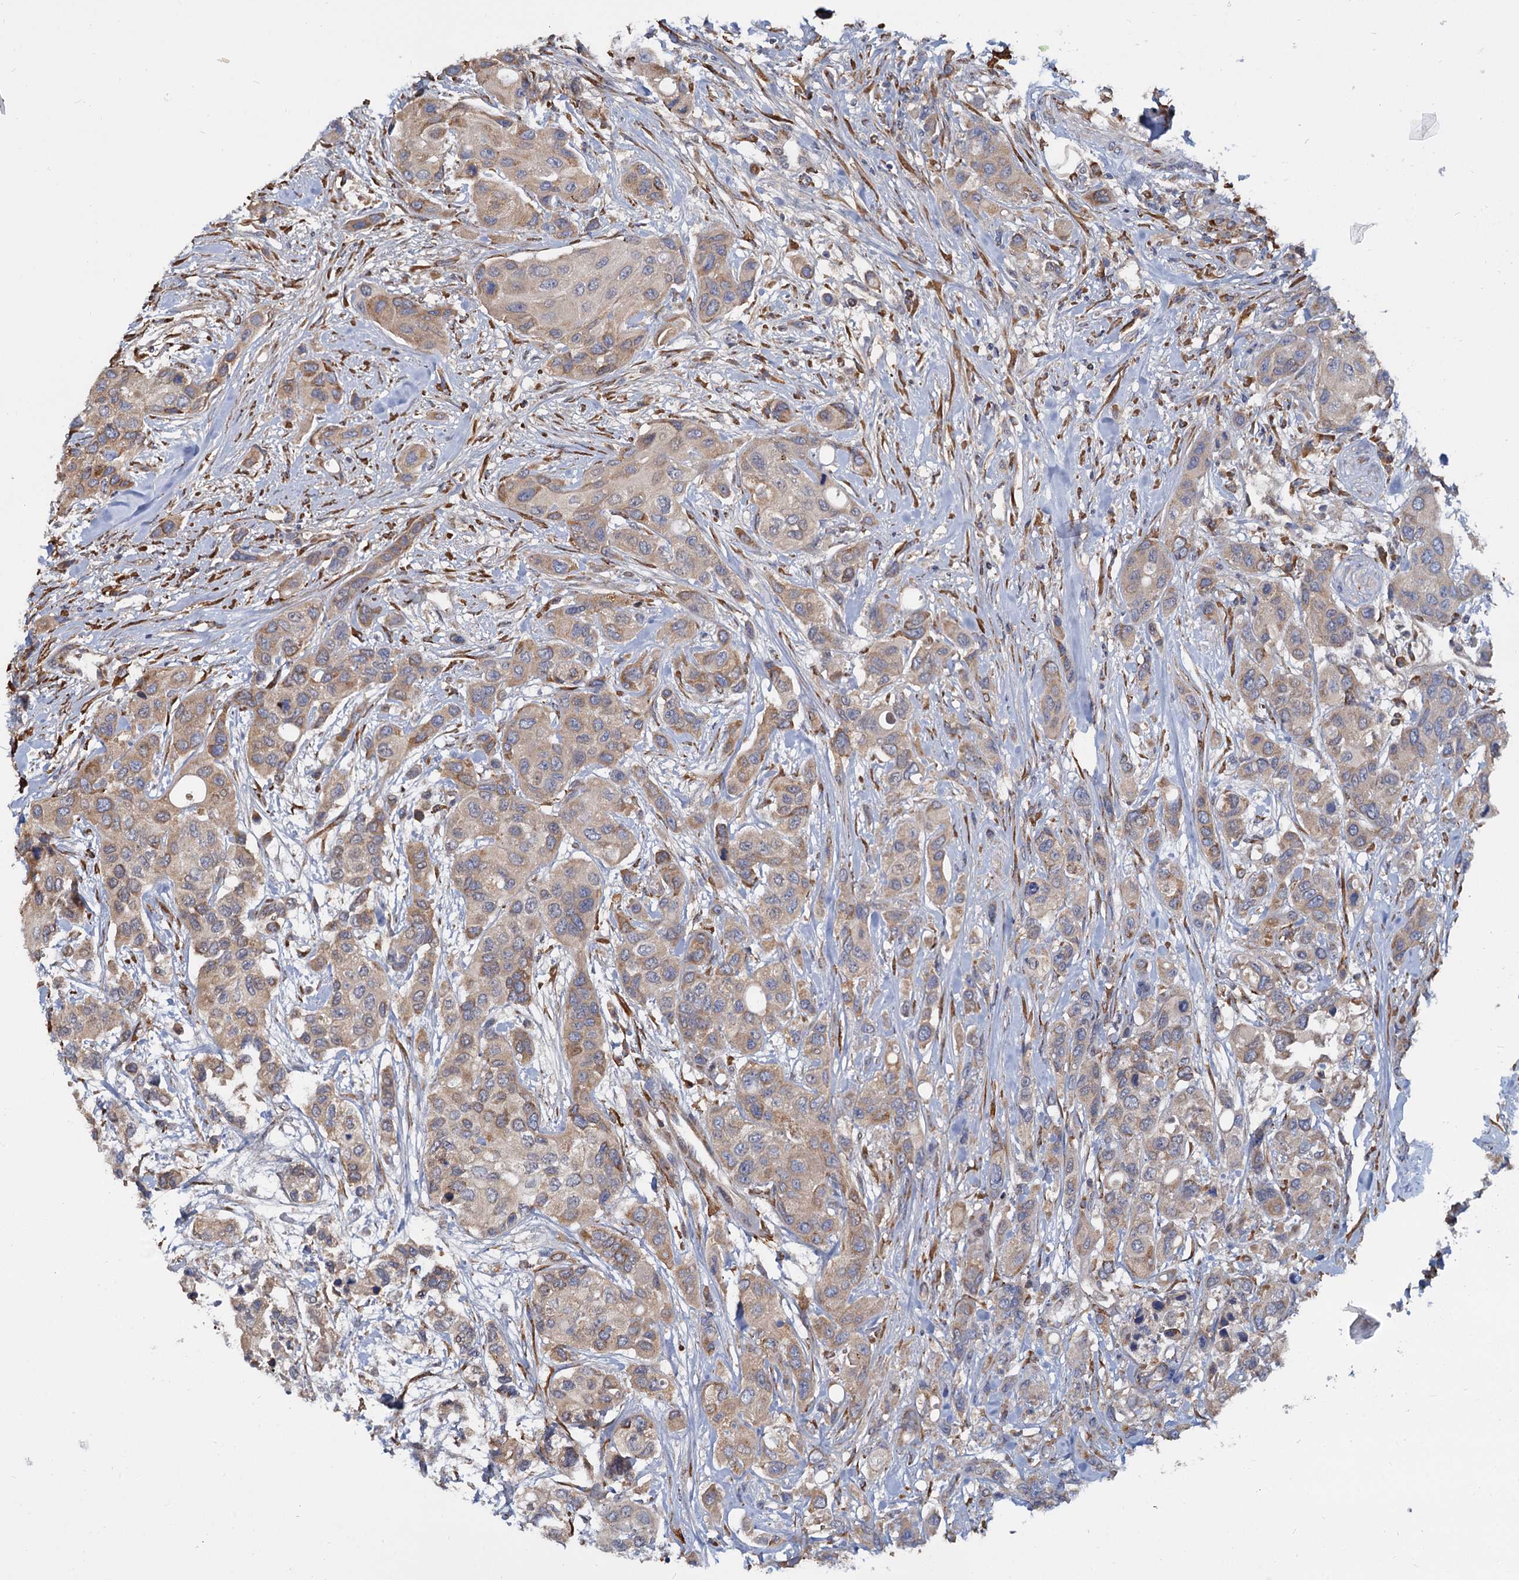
{"staining": {"intensity": "weak", "quantity": "25%-75%", "location": "cytoplasmic/membranous"}, "tissue": "urothelial cancer", "cell_type": "Tumor cells", "image_type": "cancer", "snomed": [{"axis": "morphology", "description": "Normal tissue, NOS"}, {"axis": "morphology", "description": "Urothelial carcinoma, High grade"}, {"axis": "topography", "description": "Vascular tissue"}, {"axis": "topography", "description": "Urinary bladder"}], "caption": "Protein analysis of urothelial carcinoma (high-grade) tissue displays weak cytoplasmic/membranous positivity in about 25%-75% of tumor cells.", "gene": "LRRC51", "patient": {"sex": "female", "age": 56}}